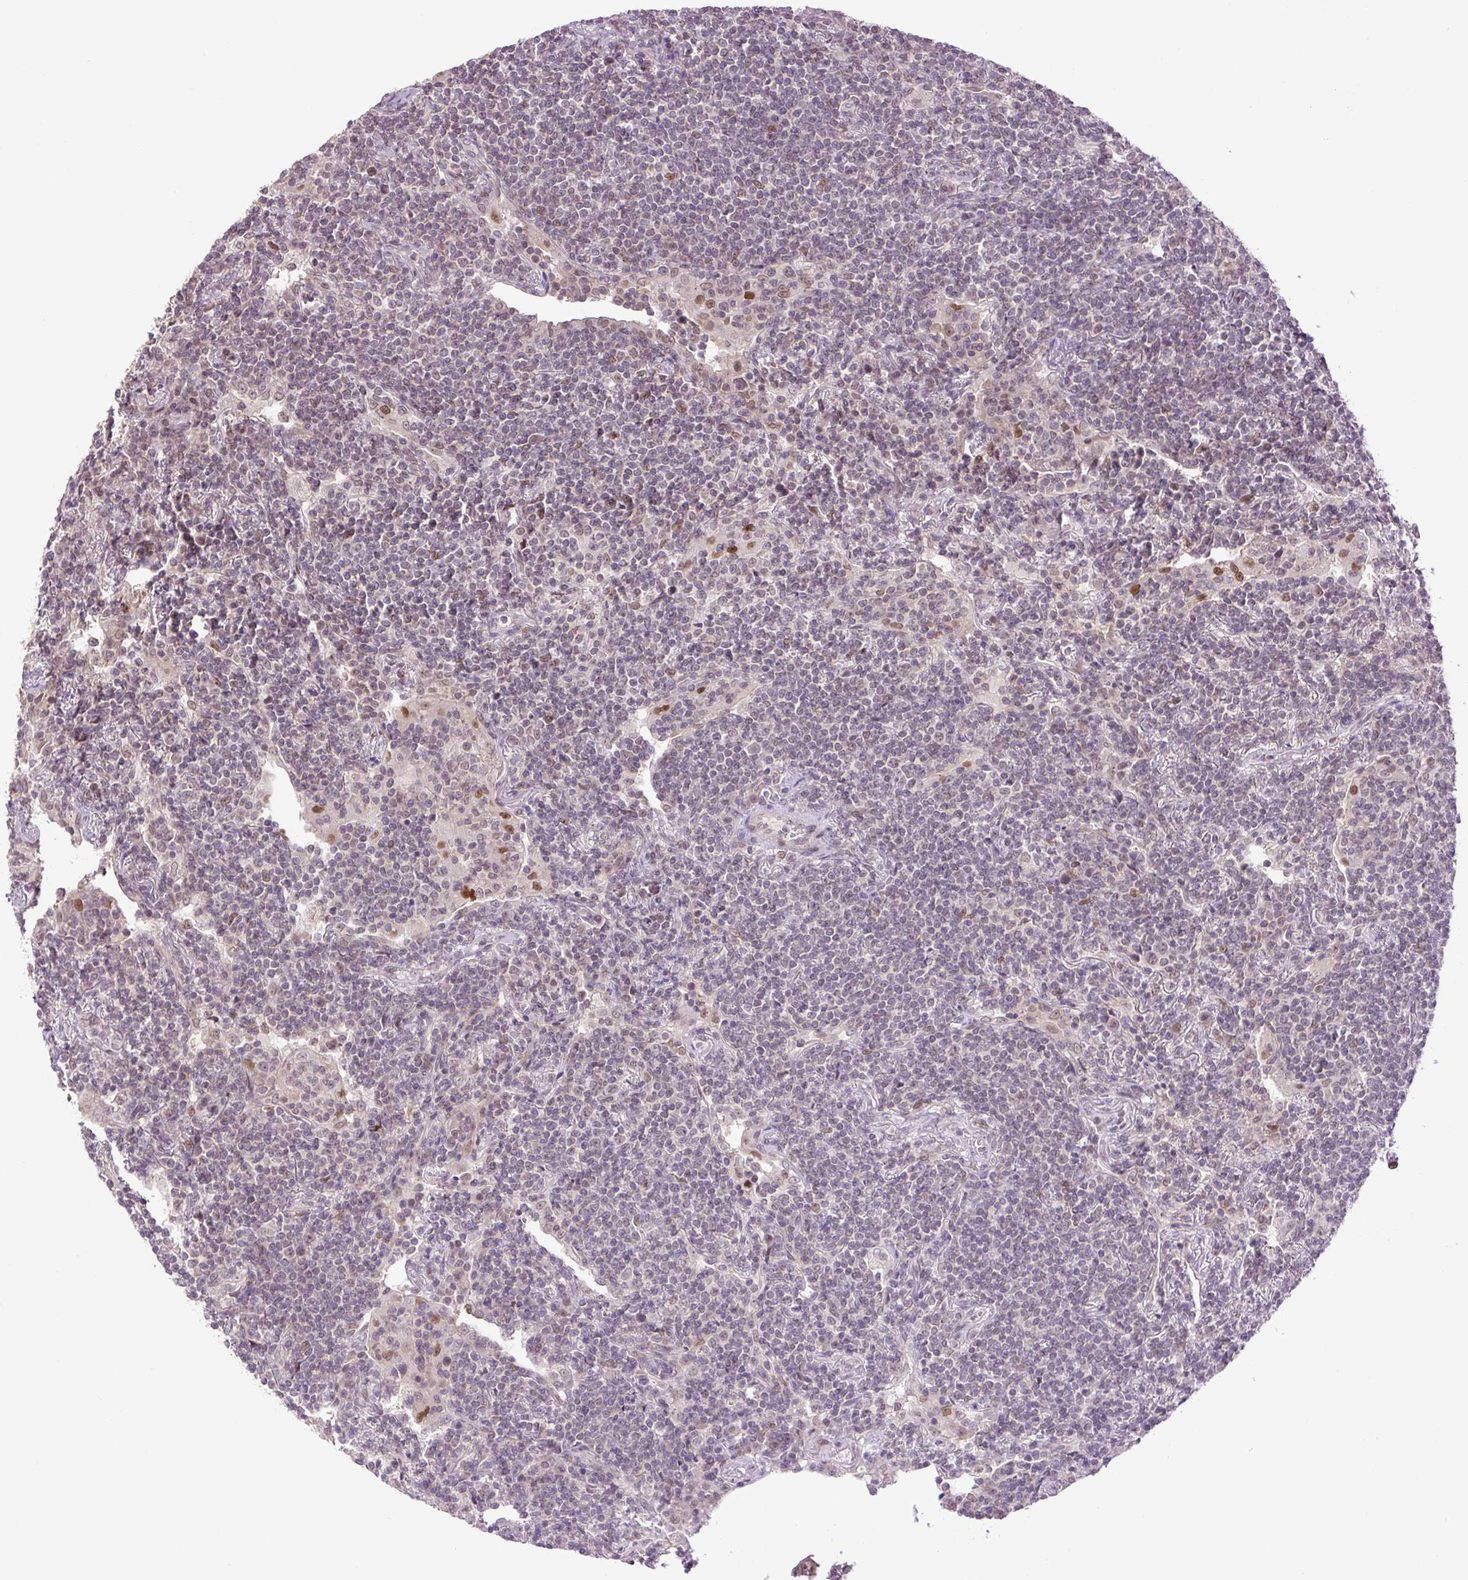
{"staining": {"intensity": "weak", "quantity": "<25%", "location": "nuclear"}, "tissue": "lymphoma", "cell_type": "Tumor cells", "image_type": "cancer", "snomed": [{"axis": "morphology", "description": "Malignant lymphoma, non-Hodgkin's type, Low grade"}, {"axis": "topography", "description": "Lung"}], "caption": "Malignant lymphoma, non-Hodgkin's type (low-grade) was stained to show a protein in brown. There is no significant positivity in tumor cells.", "gene": "KPNA1", "patient": {"sex": "female", "age": 71}}